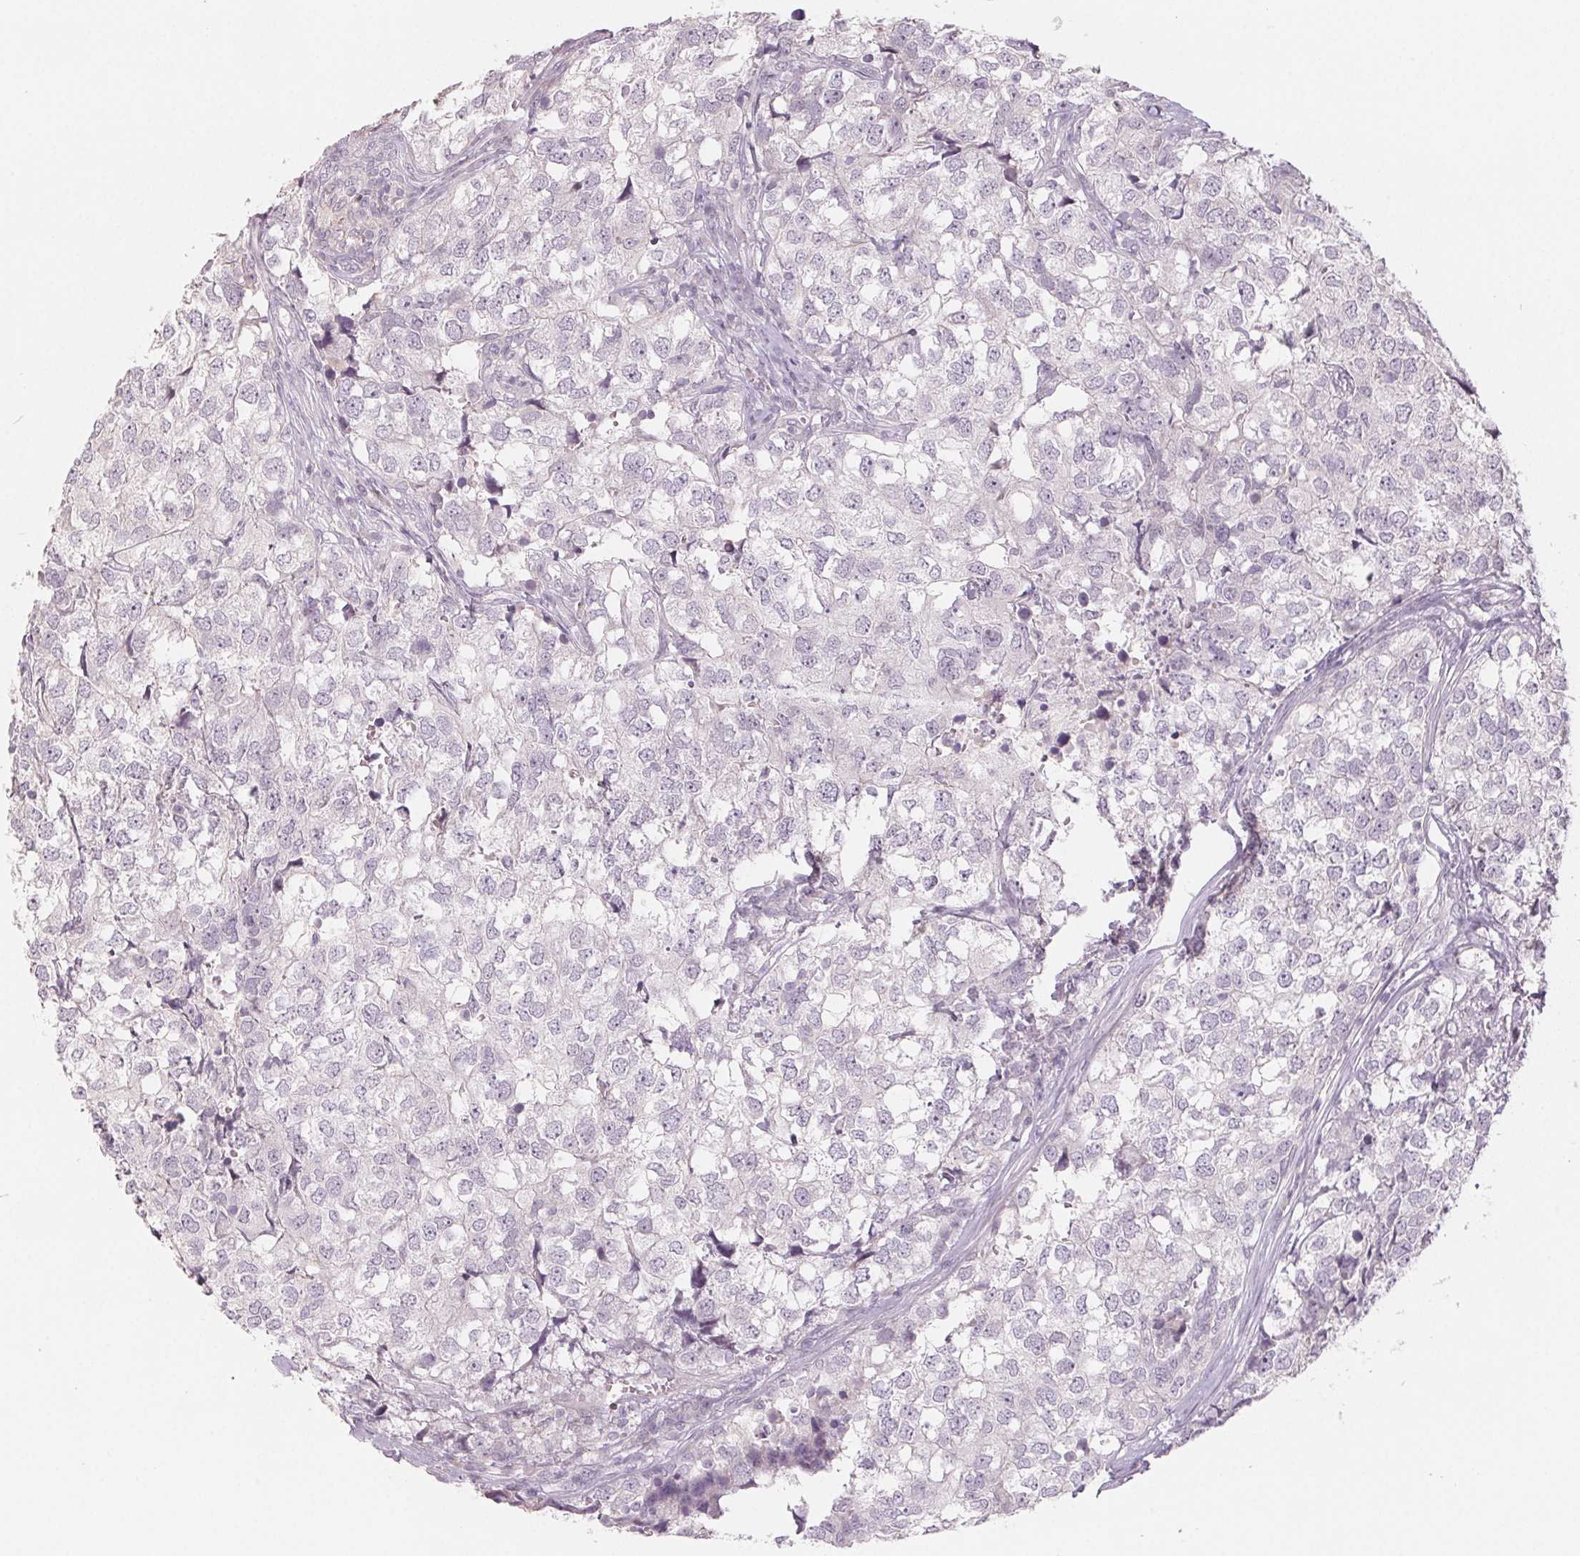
{"staining": {"intensity": "negative", "quantity": "none", "location": "none"}, "tissue": "breast cancer", "cell_type": "Tumor cells", "image_type": "cancer", "snomed": [{"axis": "morphology", "description": "Duct carcinoma"}, {"axis": "topography", "description": "Breast"}], "caption": "Tumor cells show no significant protein positivity in breast cancer.", "gene": "ZBBX", "patient": {"sex": "female", "age": 30}}